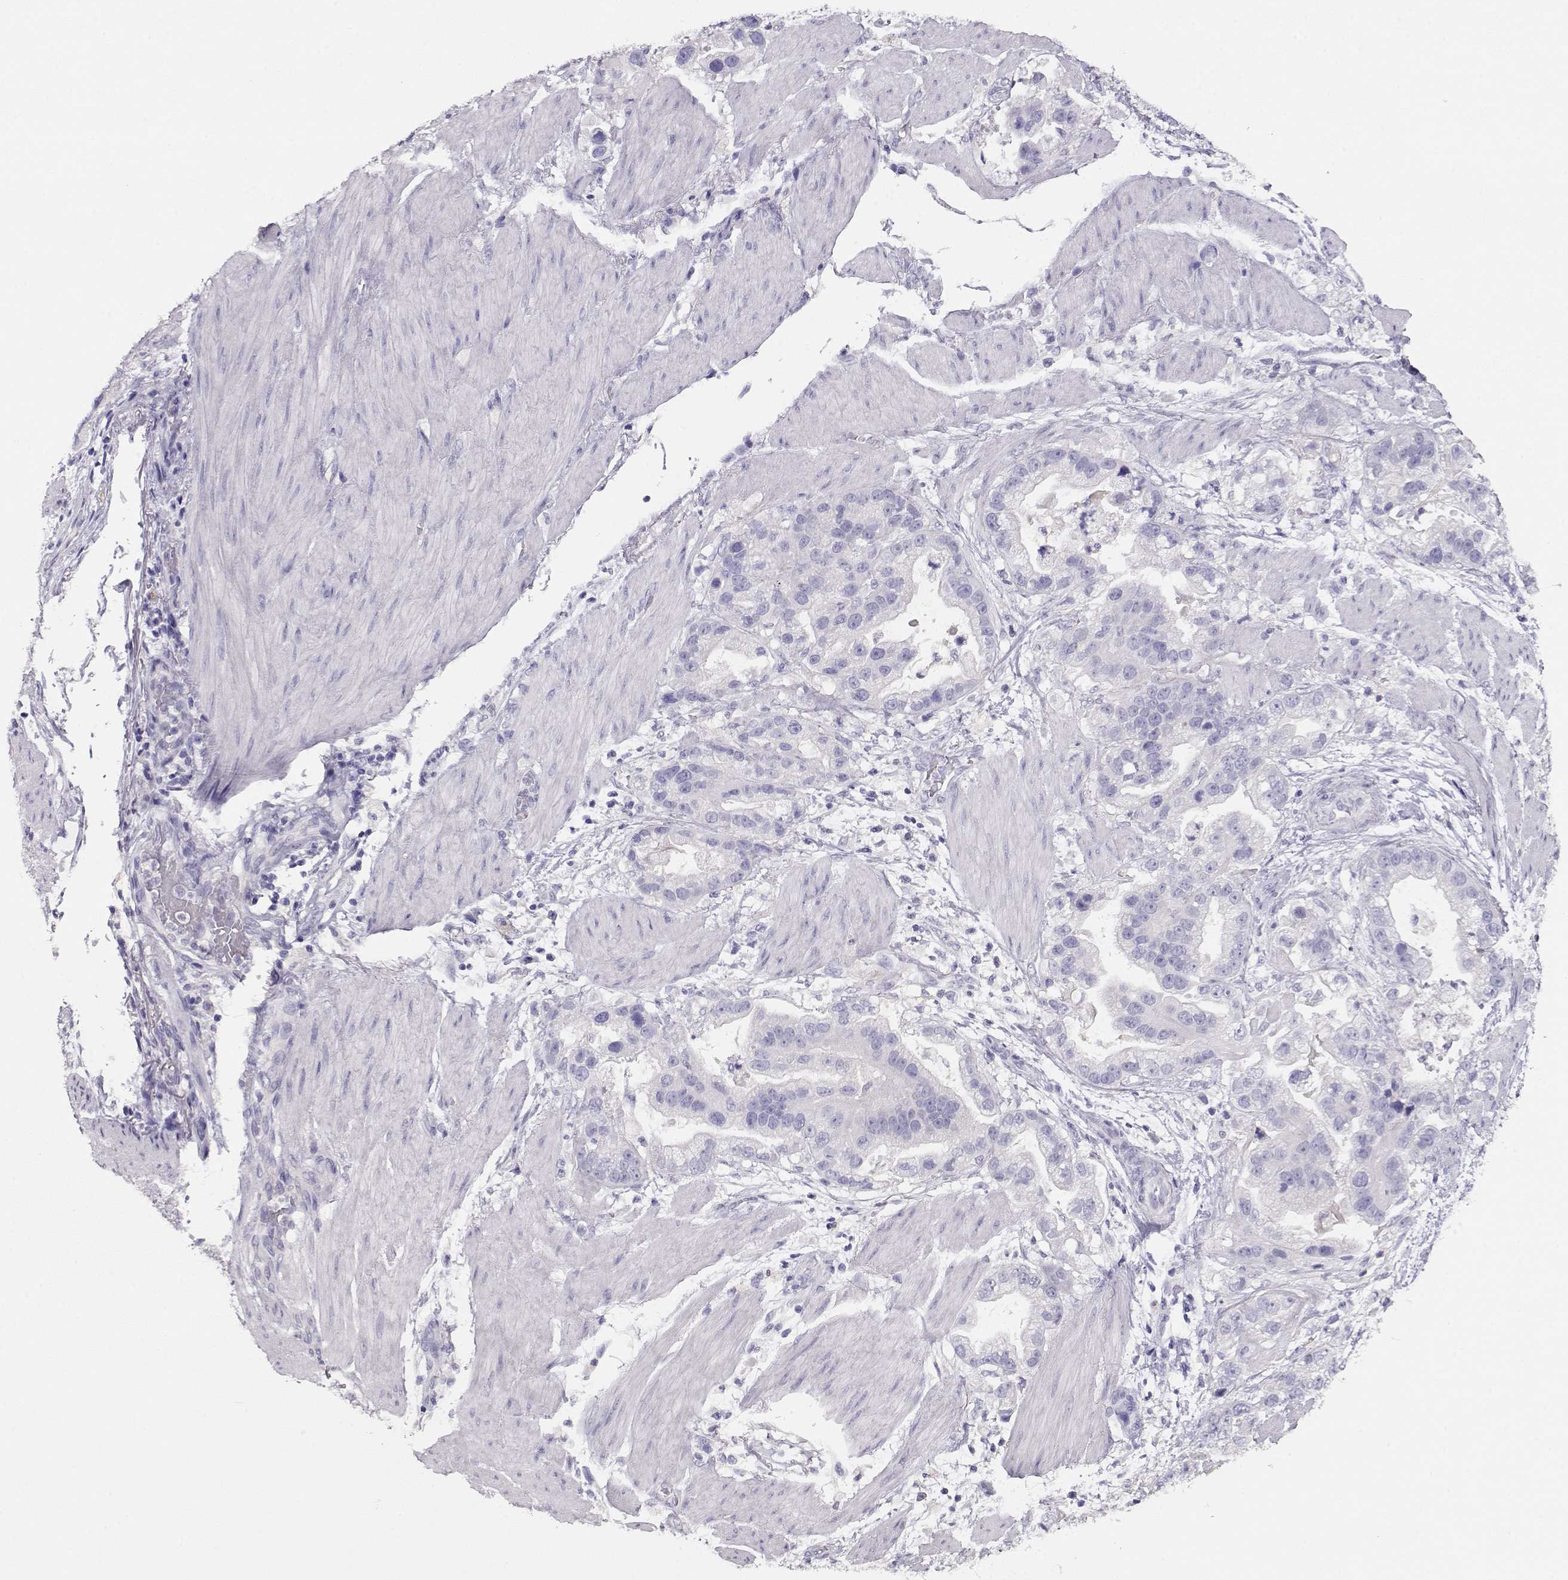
{"staining": {"intensity": "negative", "quantity": "none", "location": "none"}, "tissue": "stomach cancer", "cell_type": "Tumor cells", "image_type": "cancer", "snomed": [{"axis": "morphology", "description": "Adenocarcinoma, NOS"}, {"axis": "topography", "description": "Stomach"}], "caption": "DAB (3,3'-diaminobenzidine) immunohistochemical staining of human adenocarcinoma (stomach) exhibits no significant staining in tumor cells.", "gene": "NDRG4", "patient": {"sex": "male", "age": 59}}